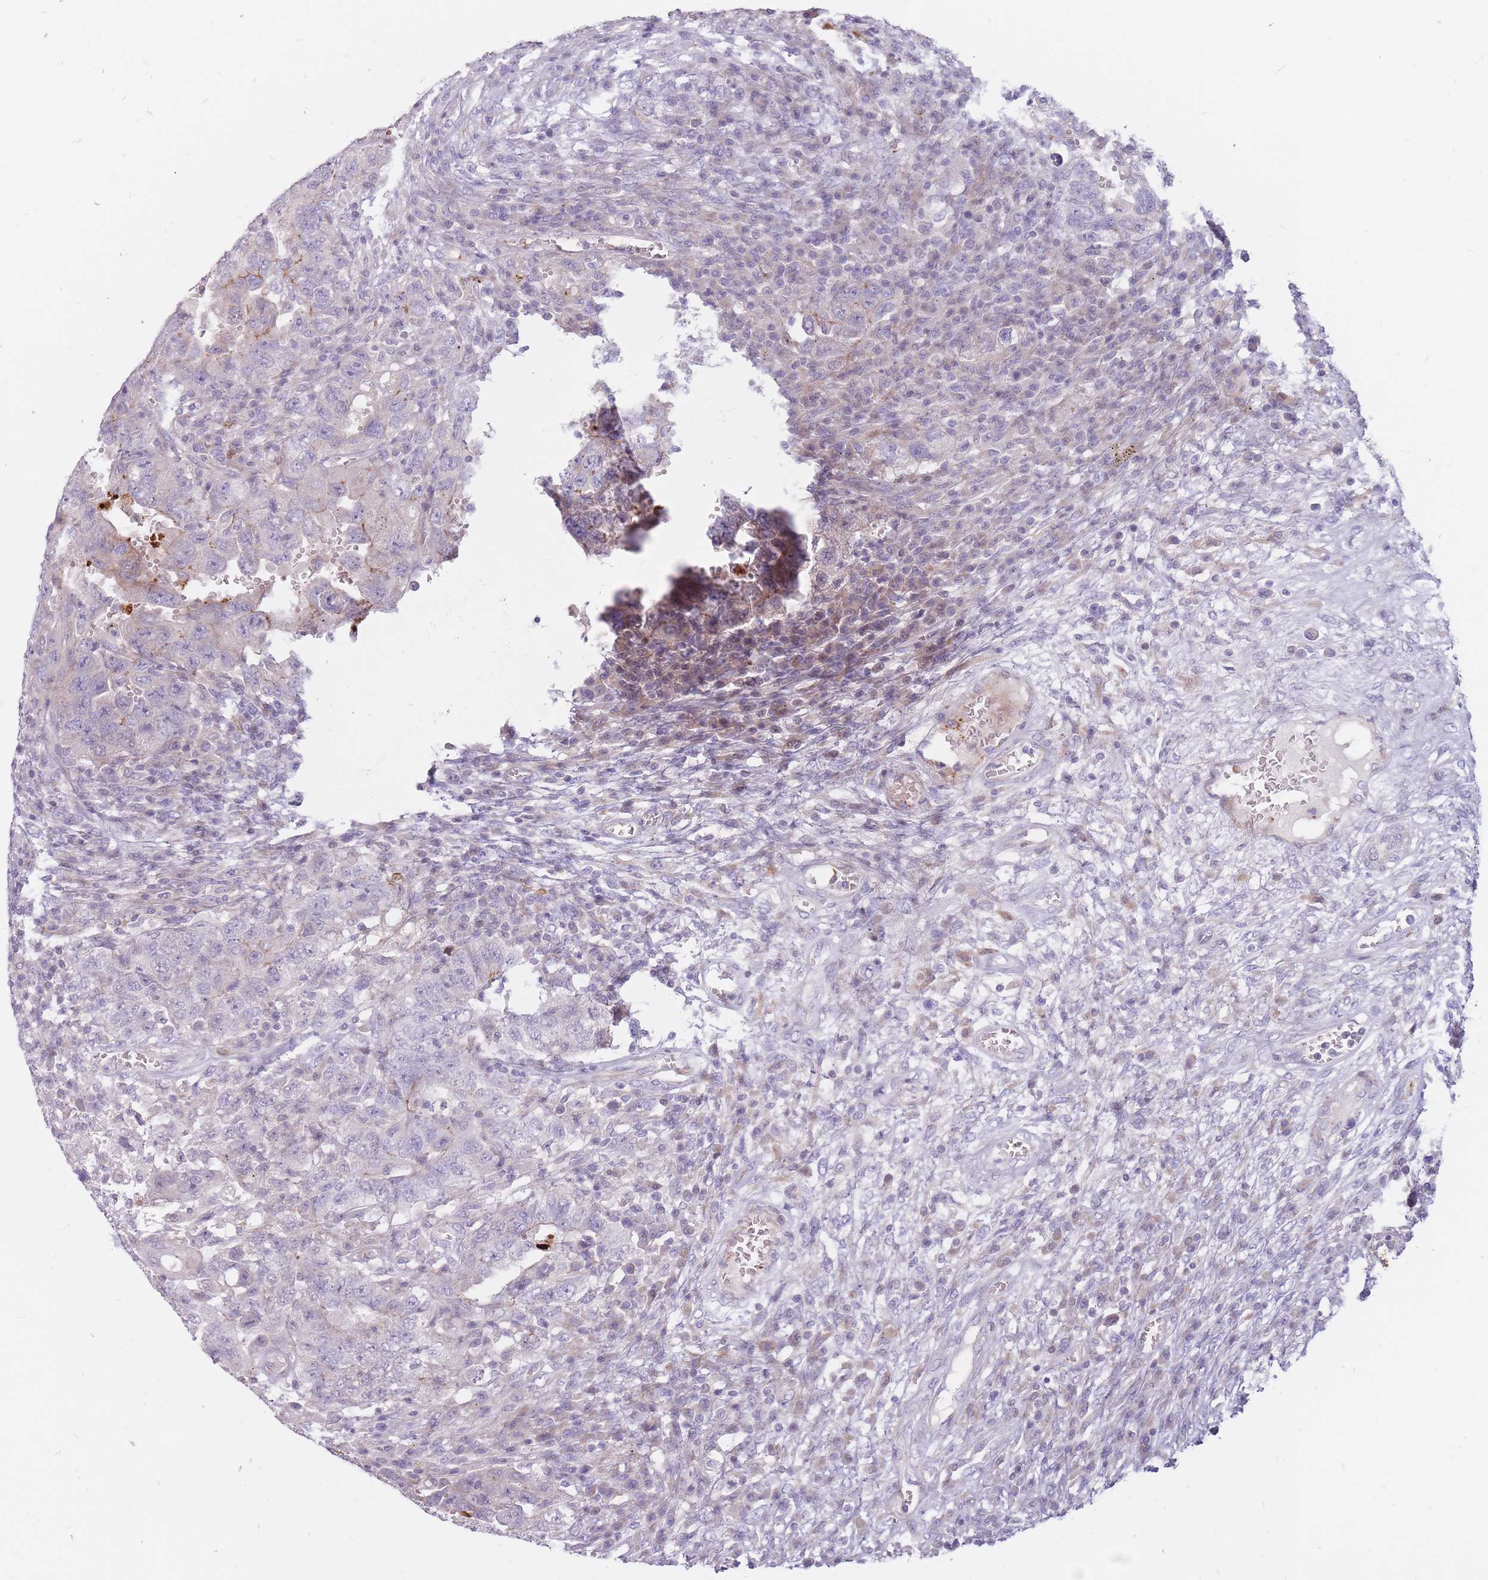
{"staining": {"intensity": "negative", "quantity": "none", "location": "none"}, "tissue": "testis cancer", "cell_type": "Tumor cells", "image_type": "cancer", "snomed": [{"axis": "morphology", "description": "Carcinoma, Embryonal, NOS"}, {"axis": "topography", "description": "Testis"}], "caption": "Immunohistochemical staining of human embryonal carcinoma (testis) displays no significant staining in tumor cells. (Stains: DAB immunohistochemistry (IHC) with hematoxylin counter stain, Microscopy: brightfield microscopy at high magnification).", "gene": "PTGDR", "patient": {"sex": "male", "age": 26}}